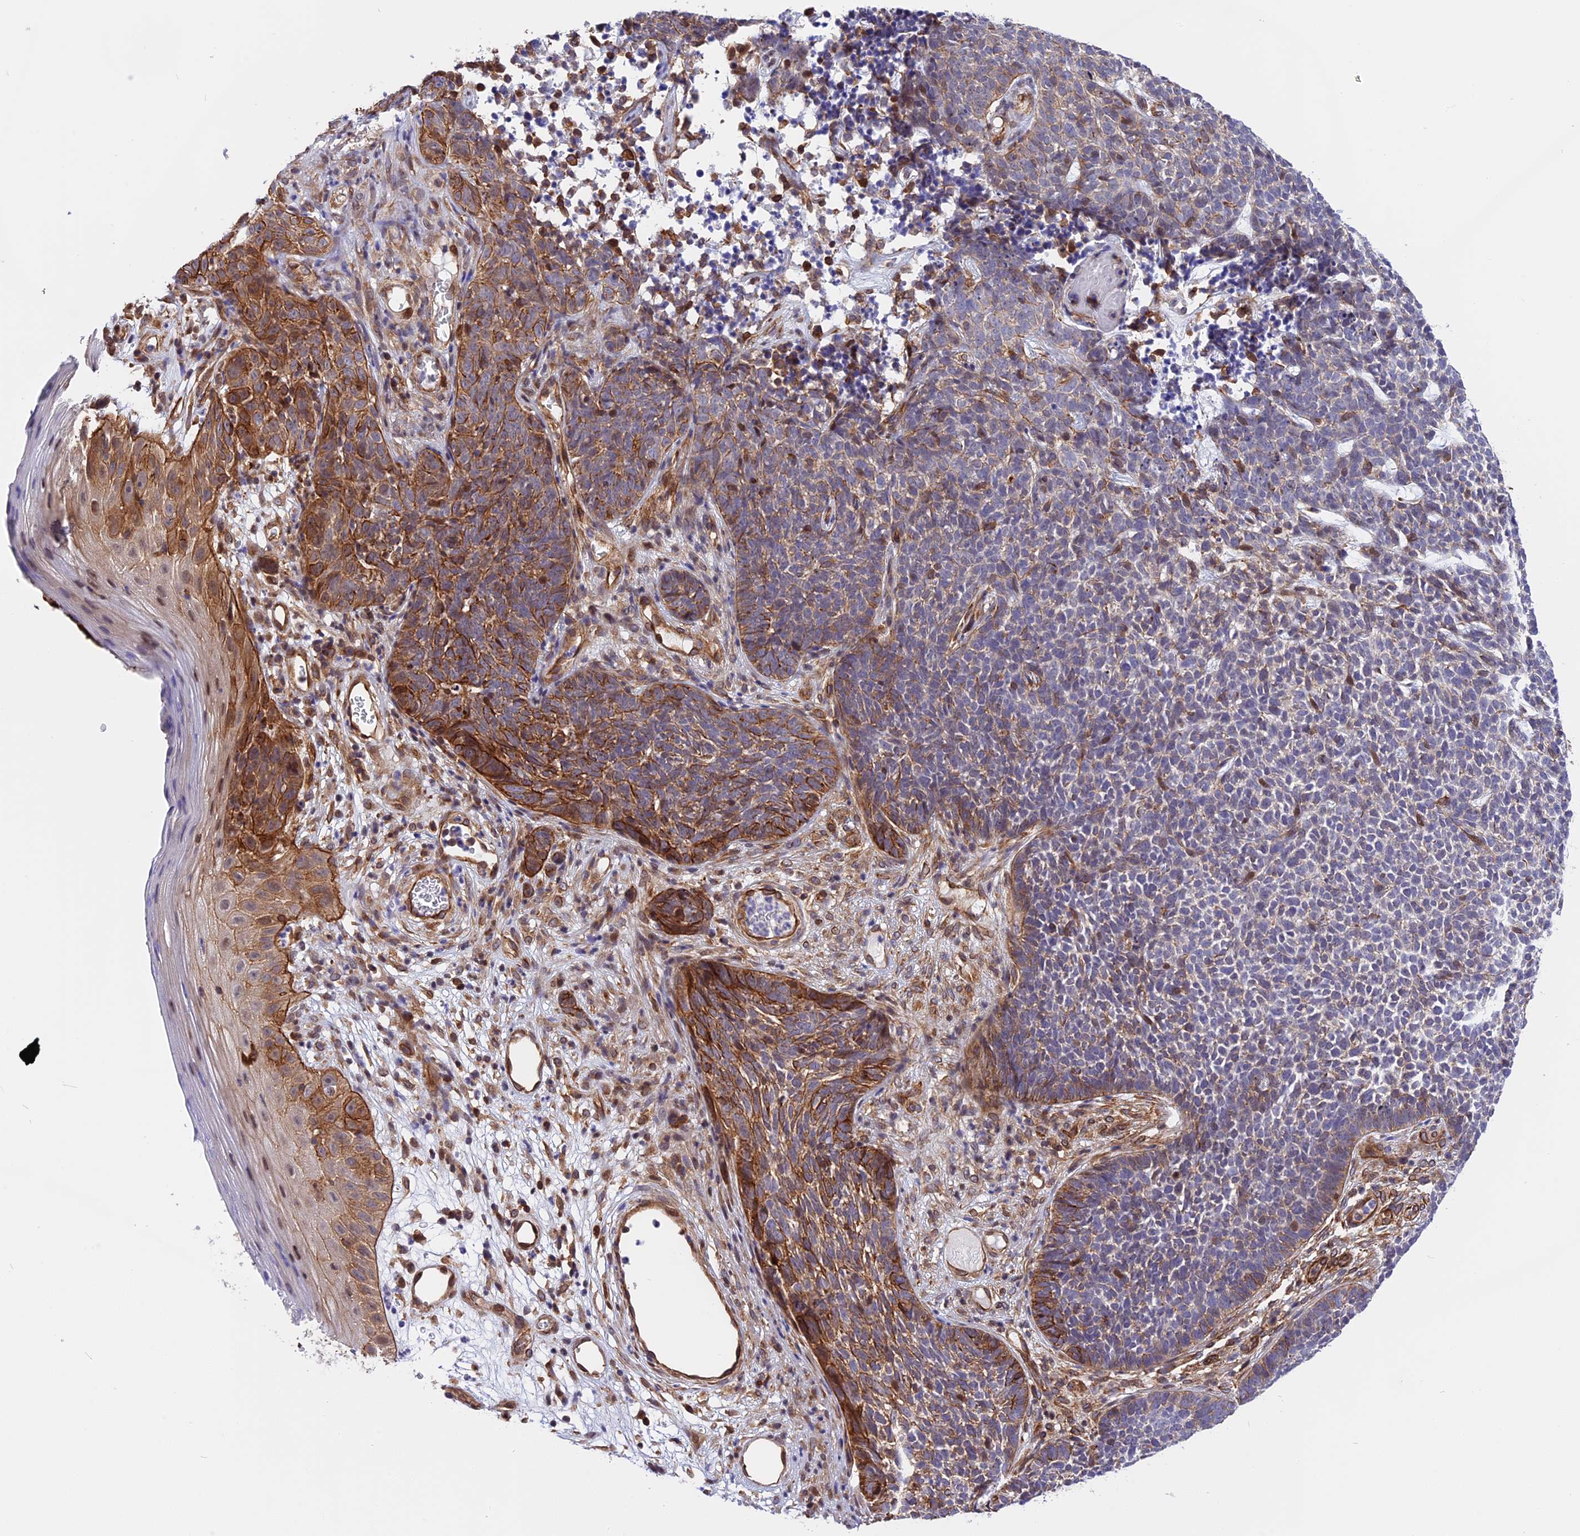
{"staining": {"intensity": "moderate", "quantity": "25%-75%", "location": "cytoplasmic/membranous"}, "tissue": "skin cancer", "cell_type": "Tumor cells", "image_type": "cancer", "snomed": [{"axis": "morphology", "description": "Basal cell carcinoma"}, {"axis": "topography", "description": "Skin"}], "caption": "Skin basal cell carcinoma was stained to show a protein in brown. There is medium levels of moderate cytoplasmic/membranous staining in about 25%-75% of tumor cells. The staining was performed using DAB, with brown indicating positive protein expression. Nuclei are stained blue with hematoxylin.", "gene": "R3HDM4", "patient": {"sex": "female", "age": 84}}